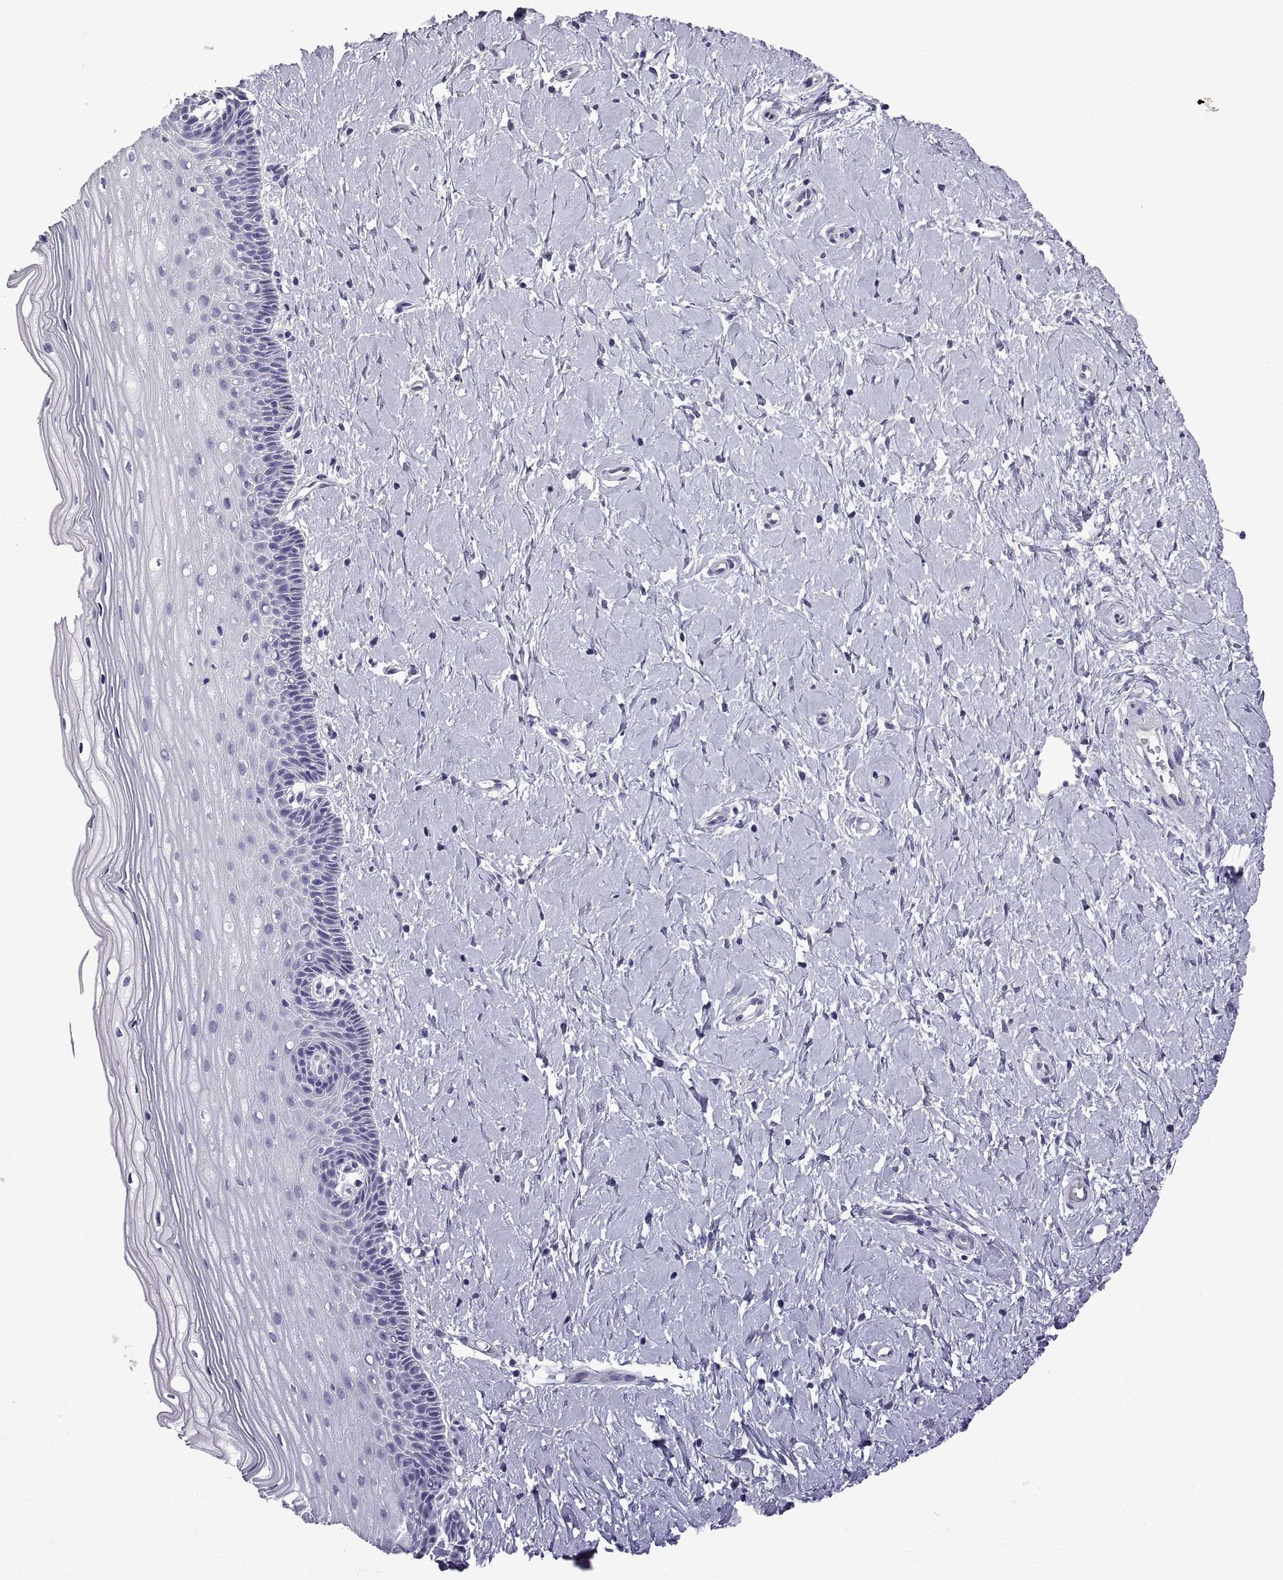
{"staining": {"intensity": "negative", "quantity": "none", "location": "none"}, "tissue": "cervix", "cell_type": "Glandular cells", "image_type": "normal", "snomed": [{"axis": "morphology", "description": "Normal tissue, NOS"}, {"axis": "topography", "description": "Cervix"}], "caption": "An immunohistochemistry photomicrograph of normal cervix is shown. There is no staining in glandular cells of cervix.", "gene": "SPDYE10", "patient": {"sex": "female", "age": 37}}